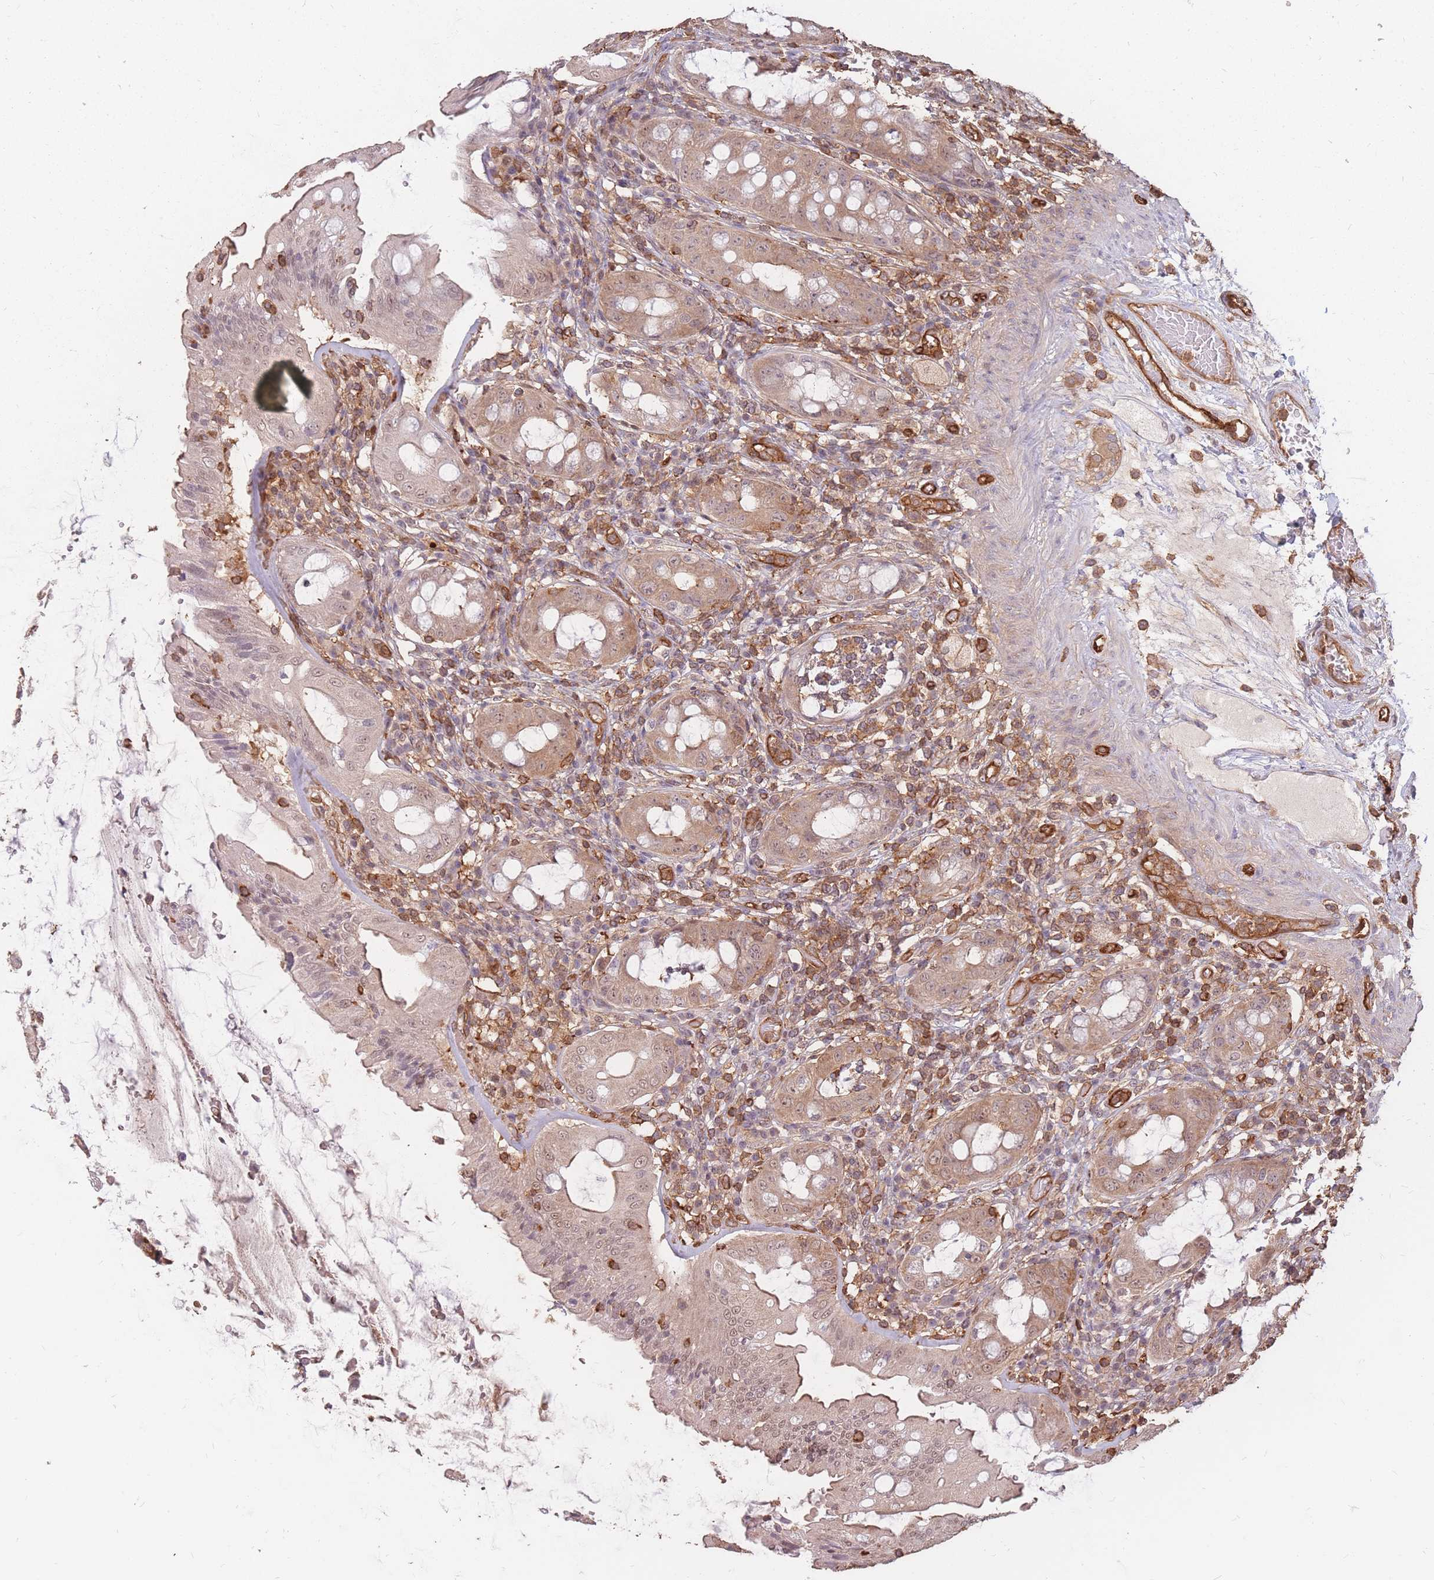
{"staining": {"intensity": "moderate", "quantity": ">75%", "location": "cytoplasmic/membranous"}, "tissue": "rectum", "cell_type": "Glandular cells", "image_type": "normal", "snomed": [{"axis": "morphology", "description": "Normal tissue, NOS"}, {"axis": "topography", "description": "Rectum"}], "caption": "This image displays immunohistochemistry (IHC) staining of normal human rectum, with medium moderate cytoplasmic/membranous positivity in approximately >75% of glandular cells.", "gene": "PLS3", "patient": {"sex": "female", "age": 57}}